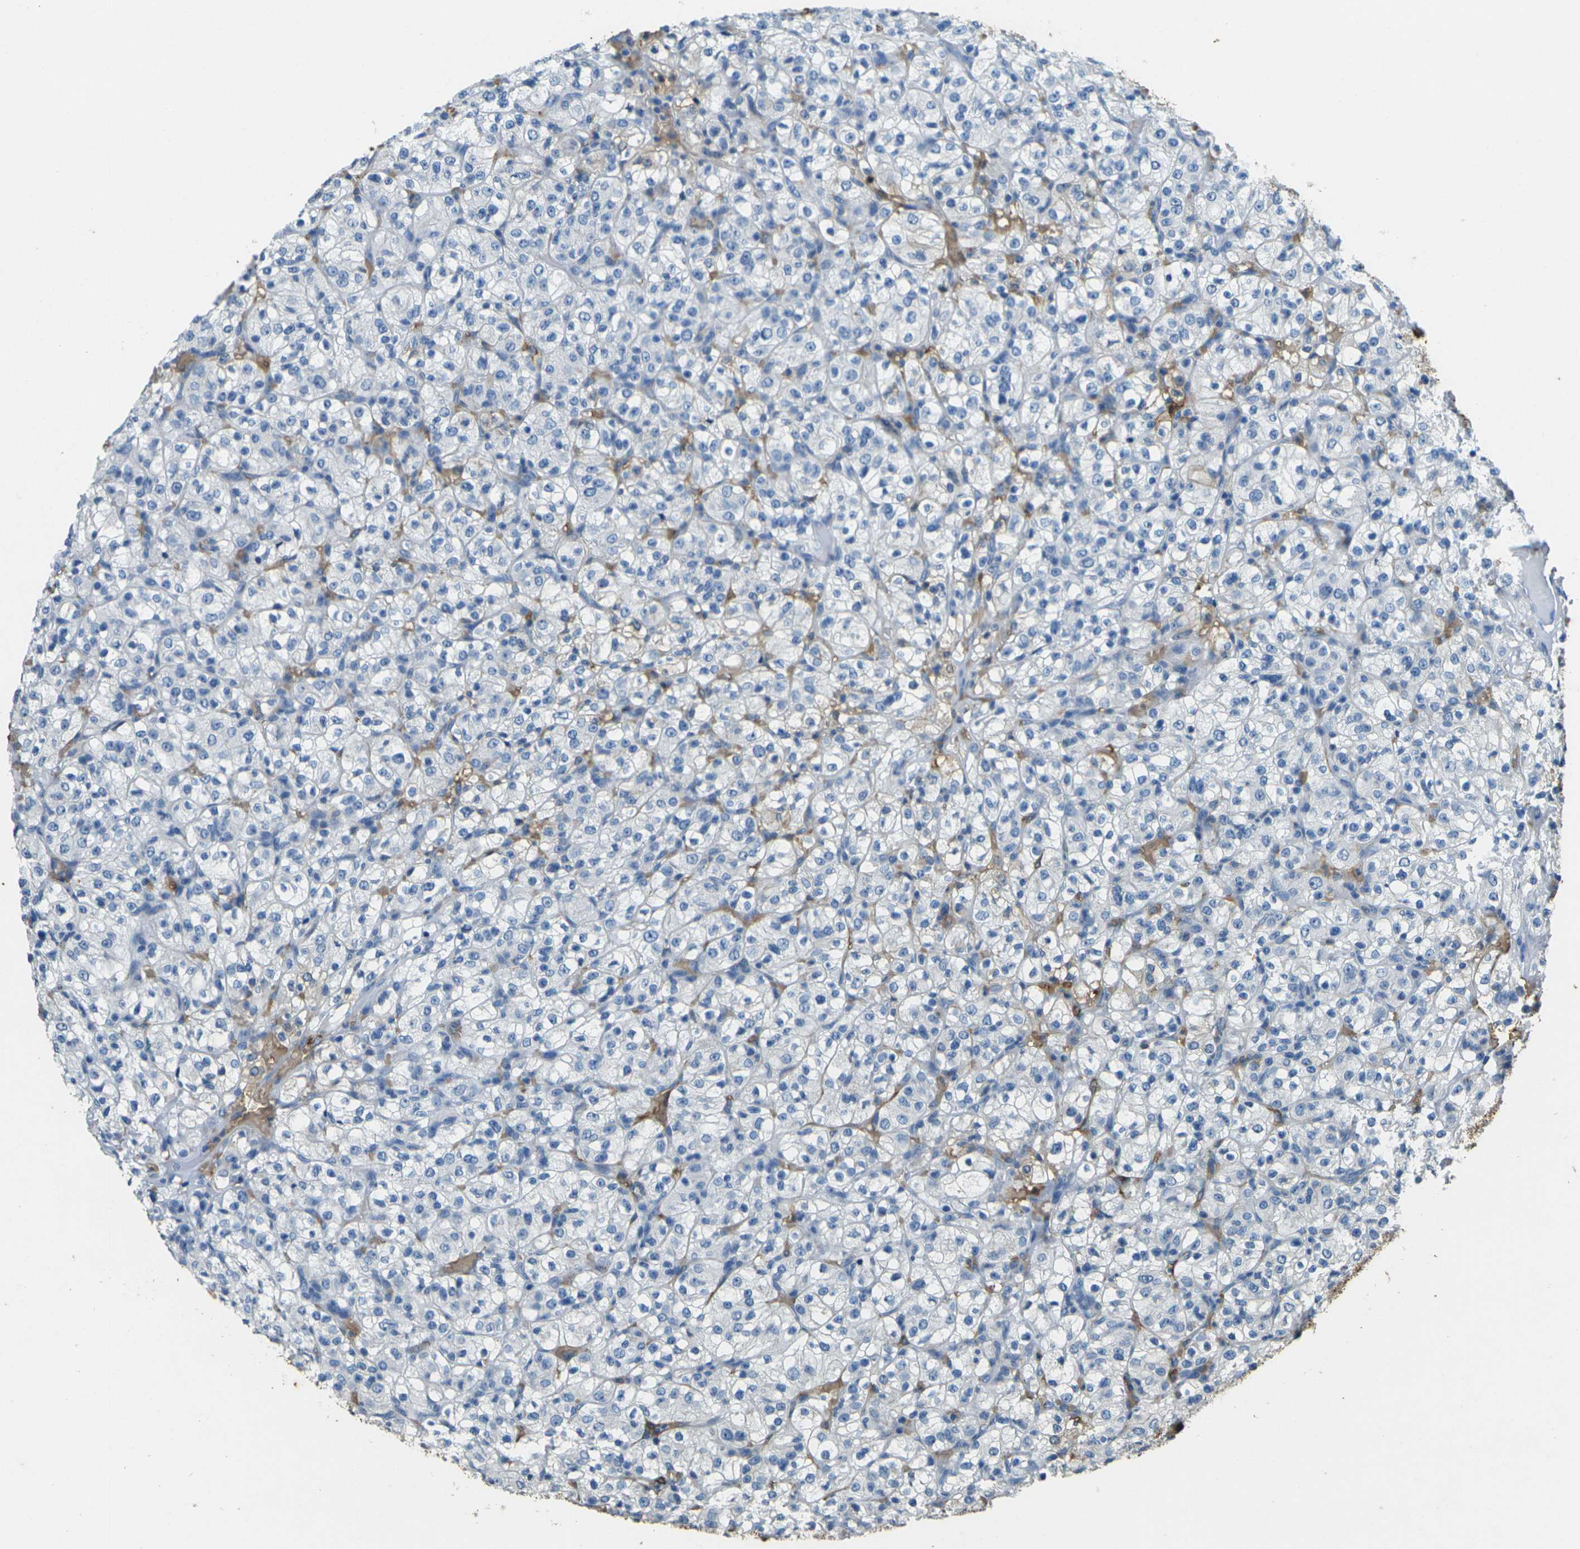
{"staining": {"intensity": "negative", "quantity": "none", "location": "none"}, "tissue": "renal cancer", "cell_type": "Tumor cells", "image_type": "cancer", "snomed": [{"axis": "morphology", "description": "Normal tissue, NOS"}, {"axis": "morphology", "description": "Adenocarcinoma, NOS"}, {"axis": "topography", "description": "Kidney"}], "caption": "The histopathology image displays no significant expression in tumor cells of renal cancer (adenocarcinoma). (DAB (3,3'-diaminobenzidine) immunohistochemistry visualized using brightfield microscopy, high magnification).", "gene": "HBB", "patient": {"sex": "female", "age": 72}}